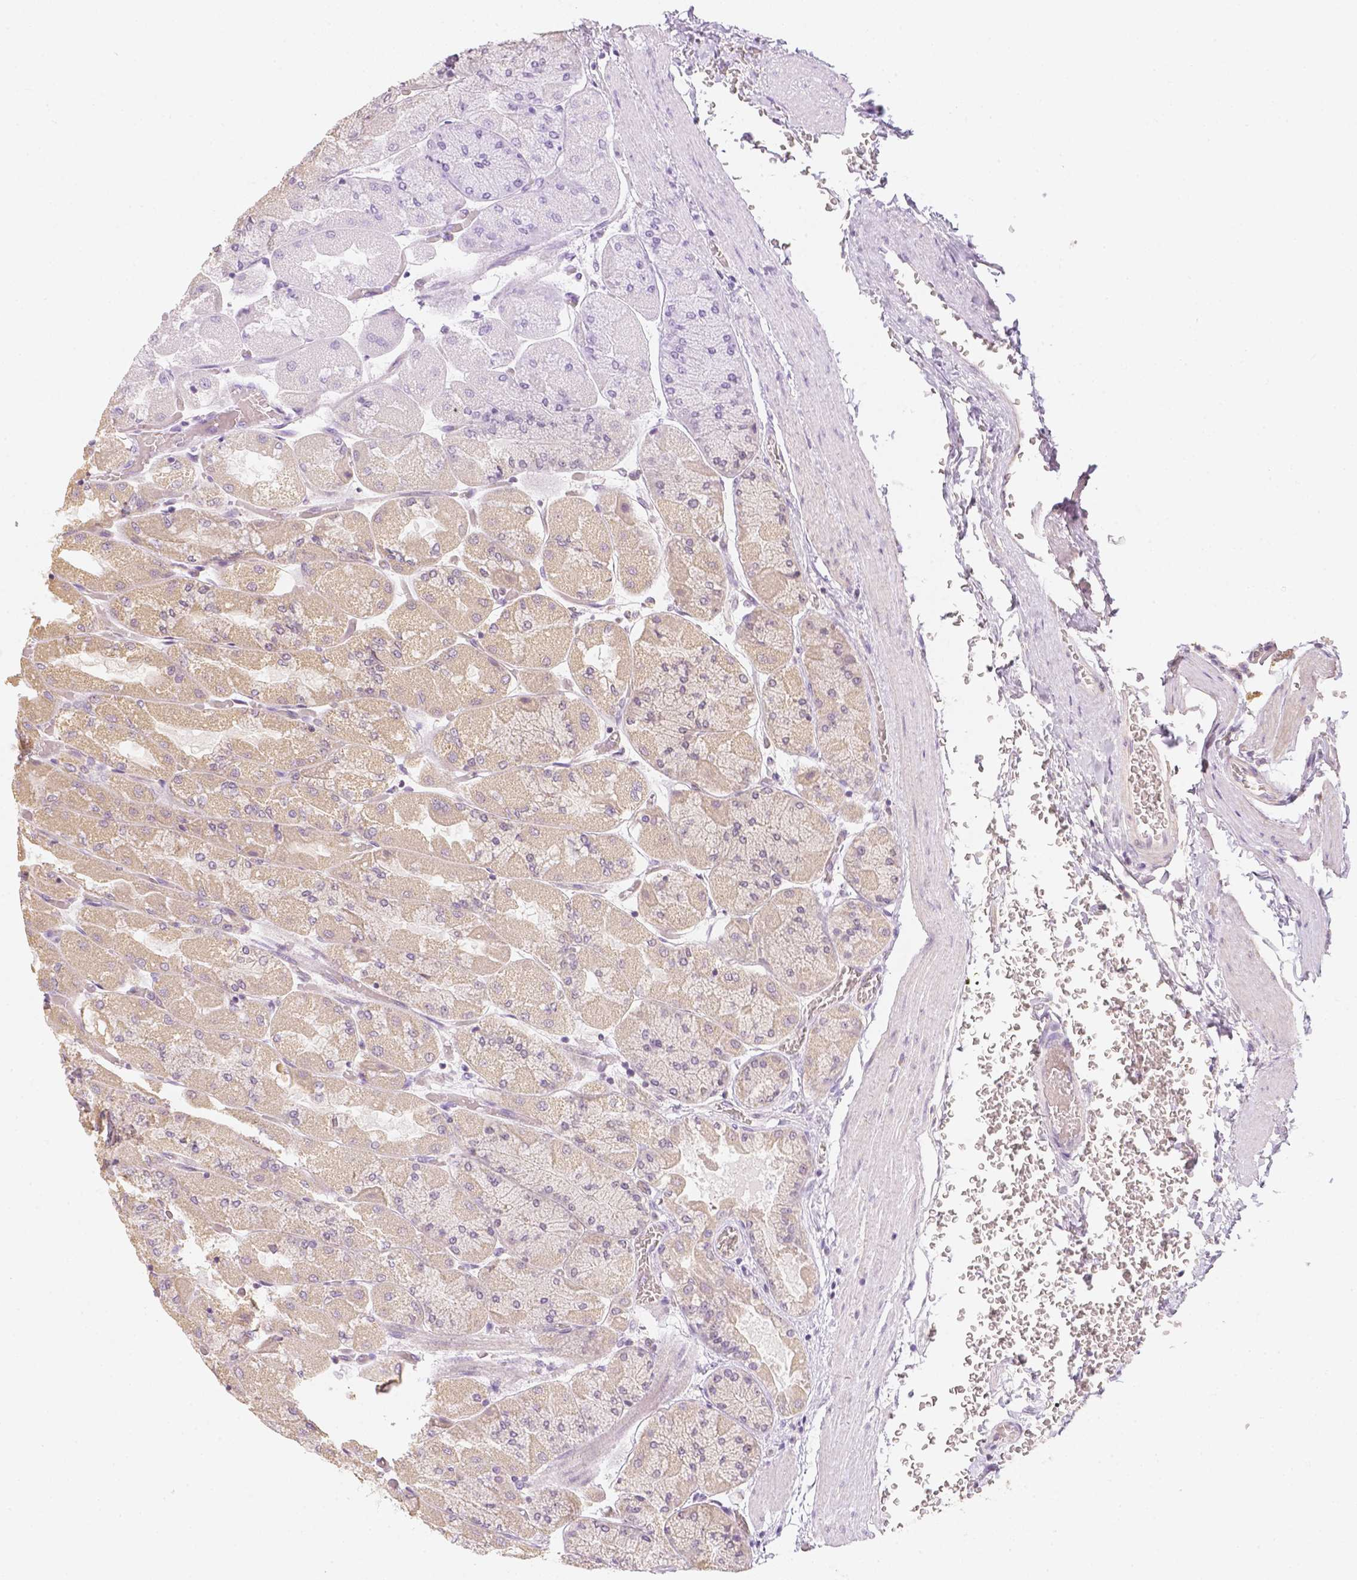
{"staining": {"intensity": "weak", "quantity": ">75%", "location": "cytoplasmic/membranous"}, "tissue": "stomach", "cell_type": "Glandular cells", "image_type": "normal", "snomed": [{"axis": "morphology", "description": "Normal tissue, NOS"}, {"axis": "topography", "description": "Stomach"}], "caption": "A micrograph of stomach stained for a protein exhibits weak cytoplasmic/membranous brown staining in glandular cells. (Stains: DAB in brown, nuclei in blue, Microscopy: brightfield microscopy at high magnification).", "gene": "NVL", "patient": {"sex": "female", "age": 61}}